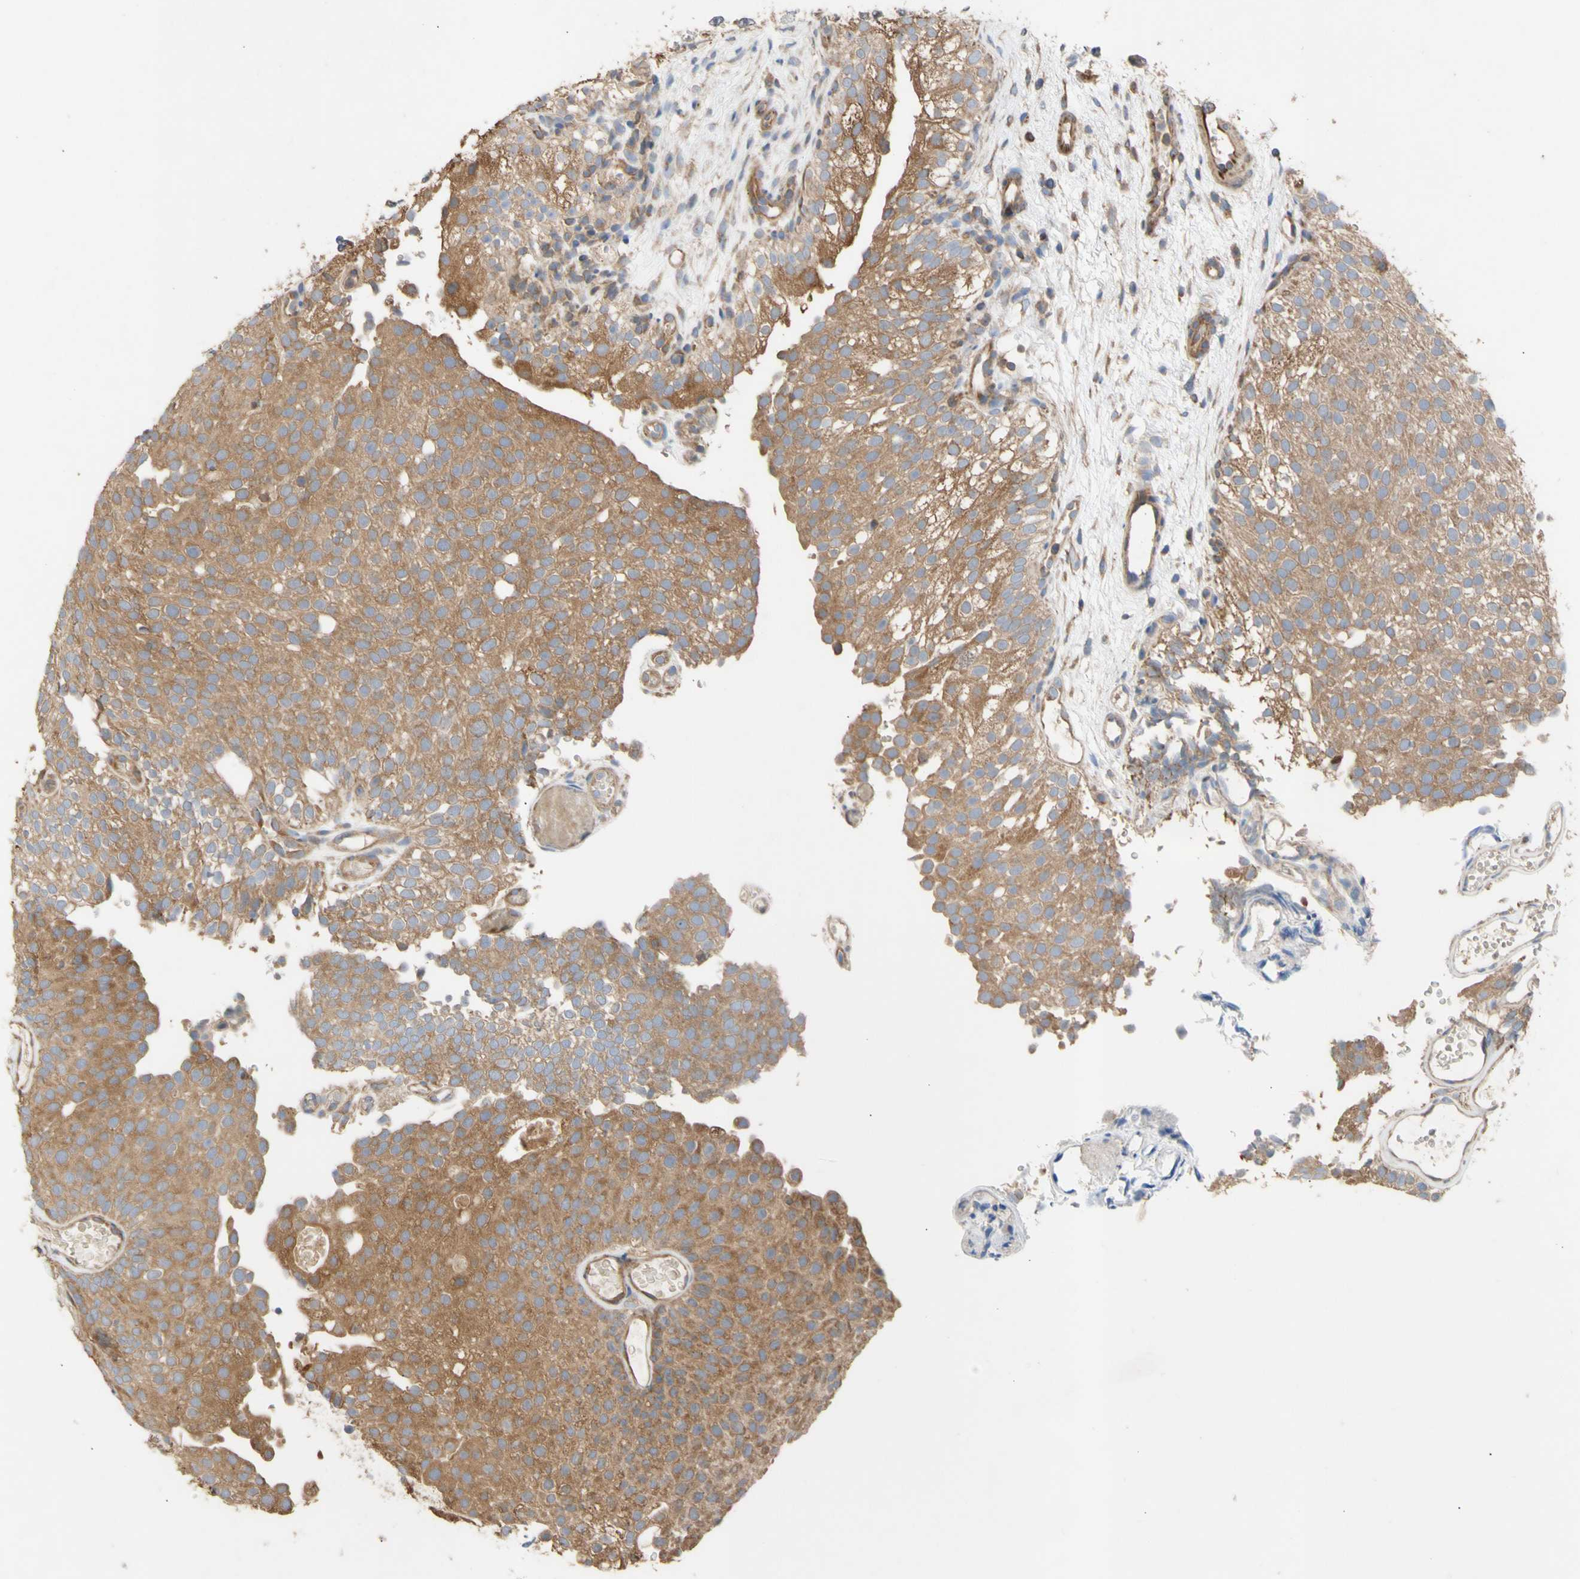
{"staining": {"intensity": "moderate", "quantity": ">75%", "location": "cytoplasmic/membranous"}, "tissue": "urothelial cancer", "cell_type": "Tumor cells", "image_type": "cancer", "snomed": [{"axis": "morphology", "description": "Urothelial carcinoma, Low grade"}, {"axis": "topography", "description": "Urinary bladder"}], "caption": "A brown stain labels moderate cytoplasmic/membranous positivity of a protein in human urothelial cancer tumor cells. The staining is performed using DAB brown chromogen to label protein expression. The nuclei are counter-stained blue using hematoxylin.", "gene": "EIF2S3", "patient": {"sex": "male", "age": 78}}